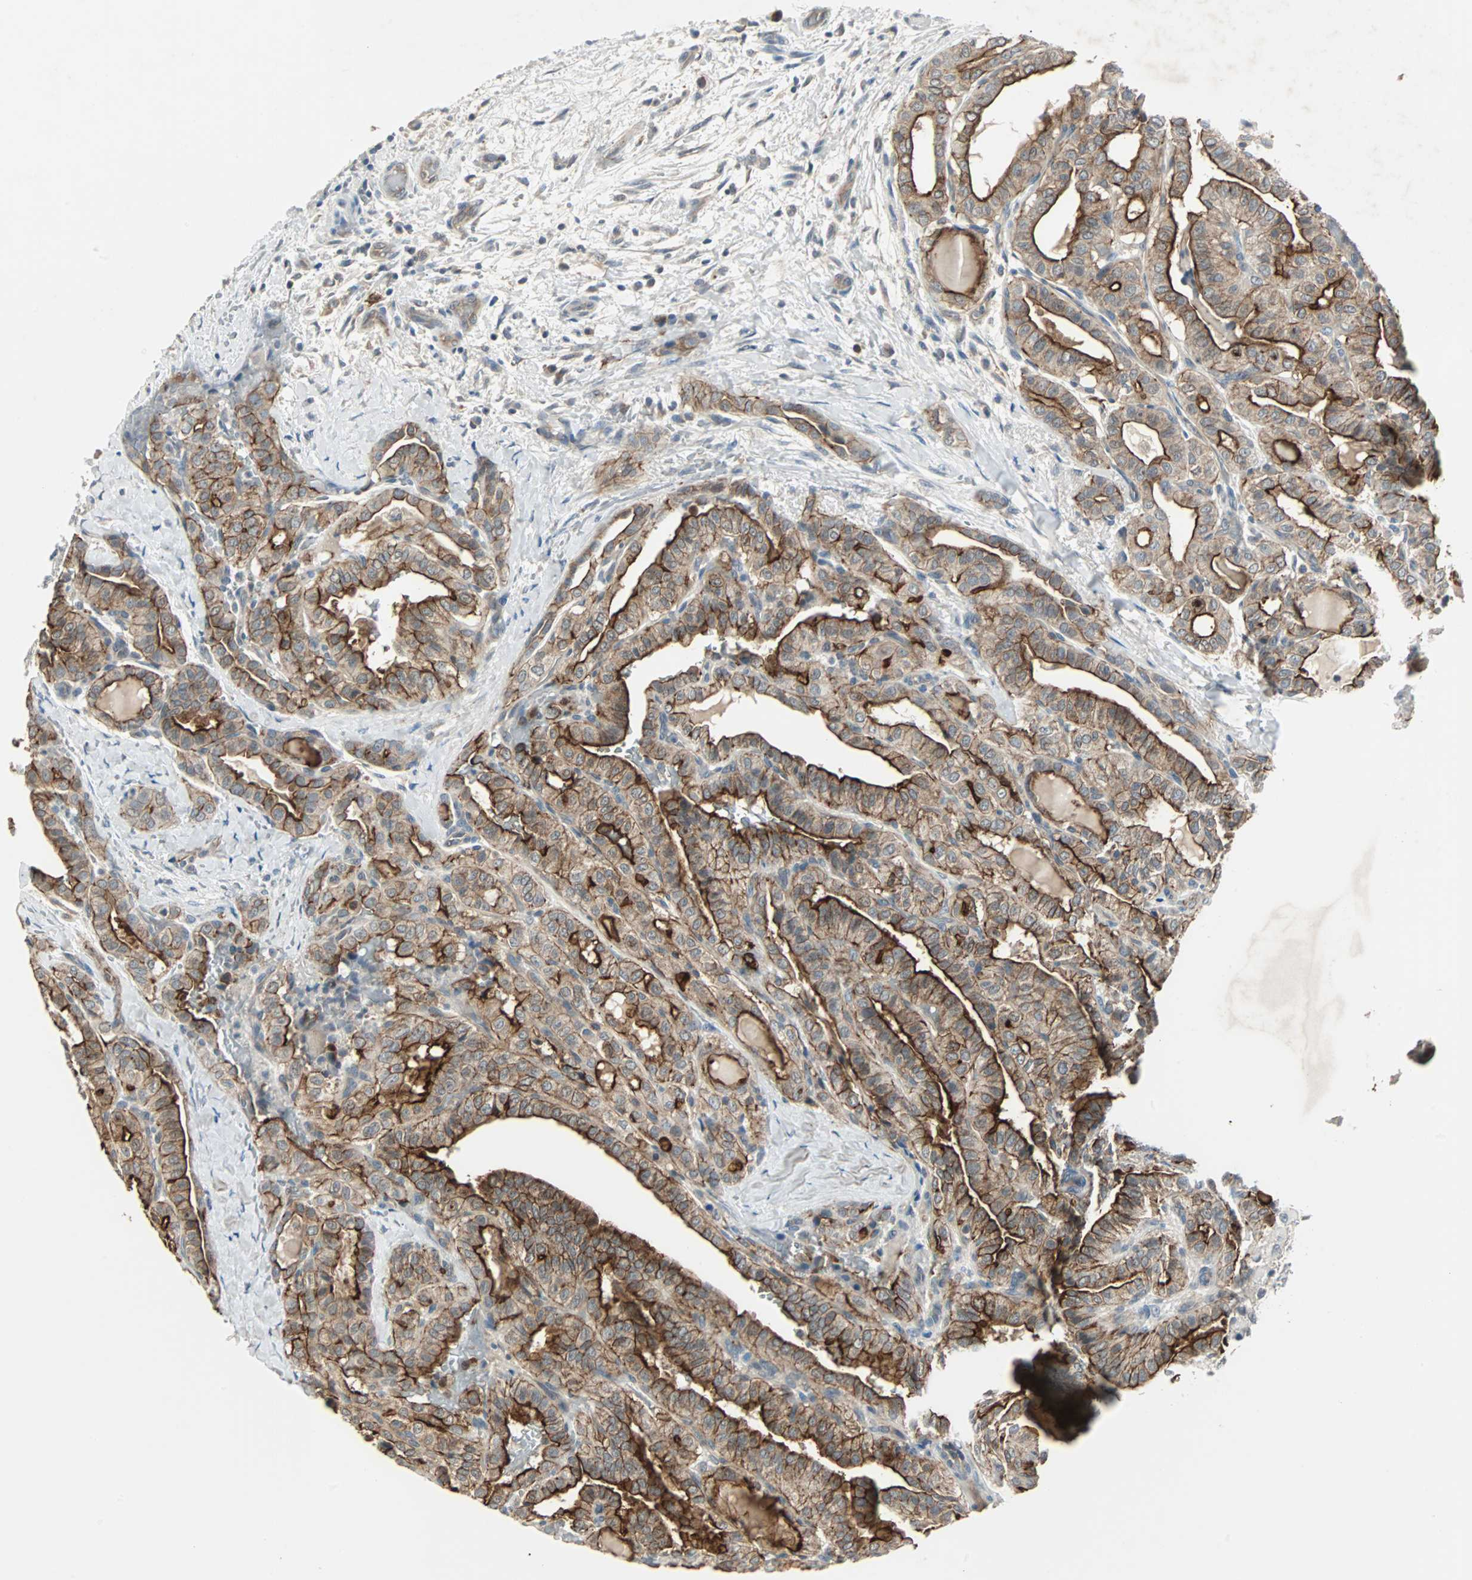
{"staining": {"intensity": "strong", "quantity": ">75%", "location": "cytoplasmic/membranous"}, "tissue": "thyroid cancer", "cell_type": "Tumor cells", "image_type": "cancer", "snomed": [{"axis": "morphology", "description": "Papillary adenocarcinoma, NOS"}, {"axis": "topography", "description": "Thyroid gland"}], "caption": "The image reveals a brown stain indicating the presence of a protein in the cytoplasmic/membranous of tumor cells in thyroid cancer (papillary adenocarcinoma).", "gene": "CMC2", "patient": {"sex": "male", "age": 77}}